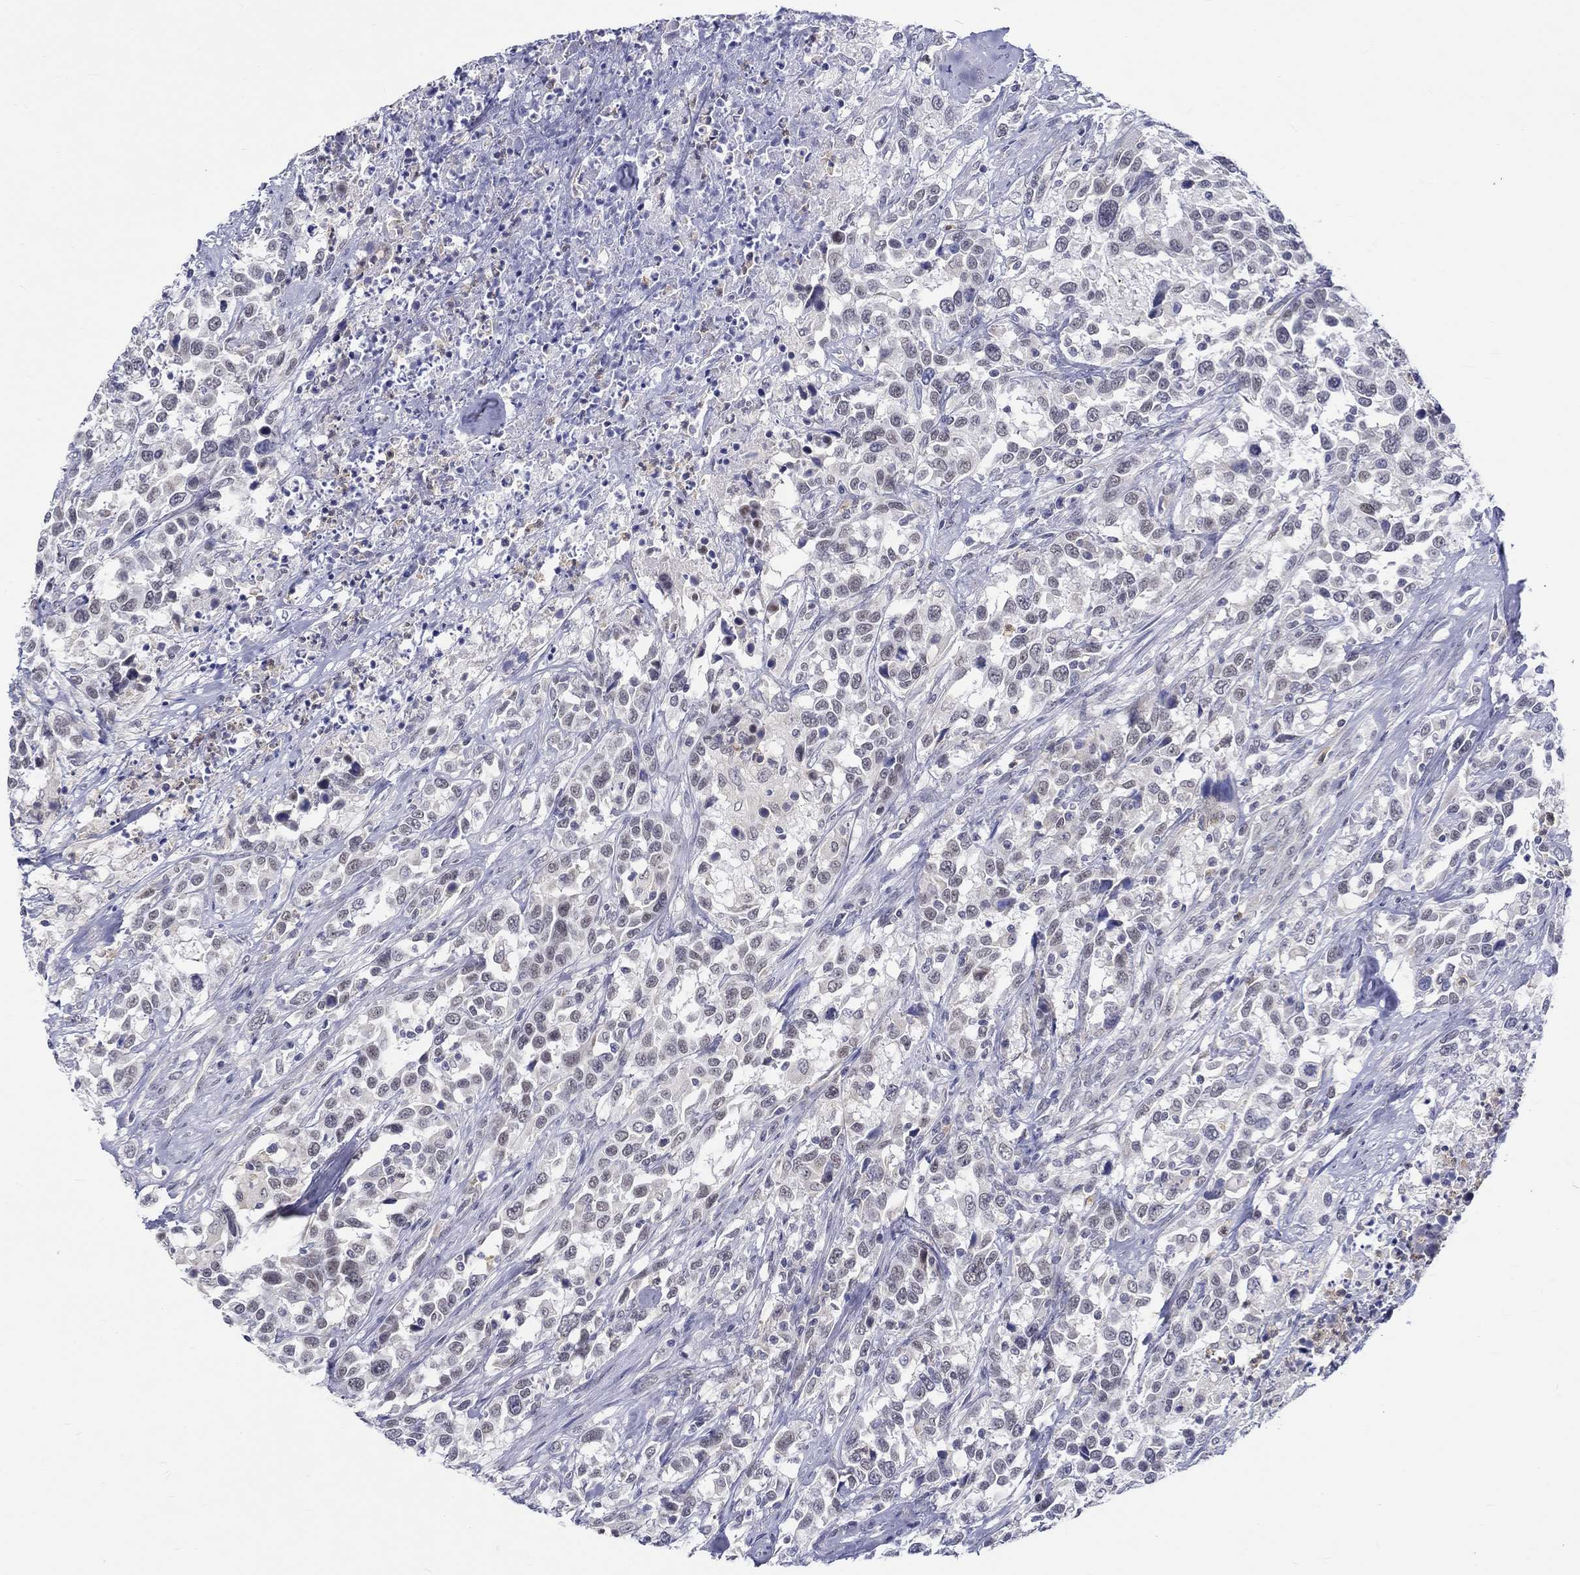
{"staining": {"intensity": "weak", "quantity": "<25%", "location": "nuclear"}, "tissue": "urothelial cancer", "cell_type": "Tumor cells", "image_type": "cancer", "snomed": [{"axis": "morphology", "description": "Urothelial carcinoma, NOS"}, {"axis": "morphology", "description": "Urothelial carcinoma, High grade"}, {"axis": "topography", "description": "Urinary bladder"}], "caption": "Transitional cell carcinoma was stained to show a protein in brown. There is no significant expression in tumor cells.", "gene": "ST6GALNAC1", "patient": {"sex": "female", "age": 64}}